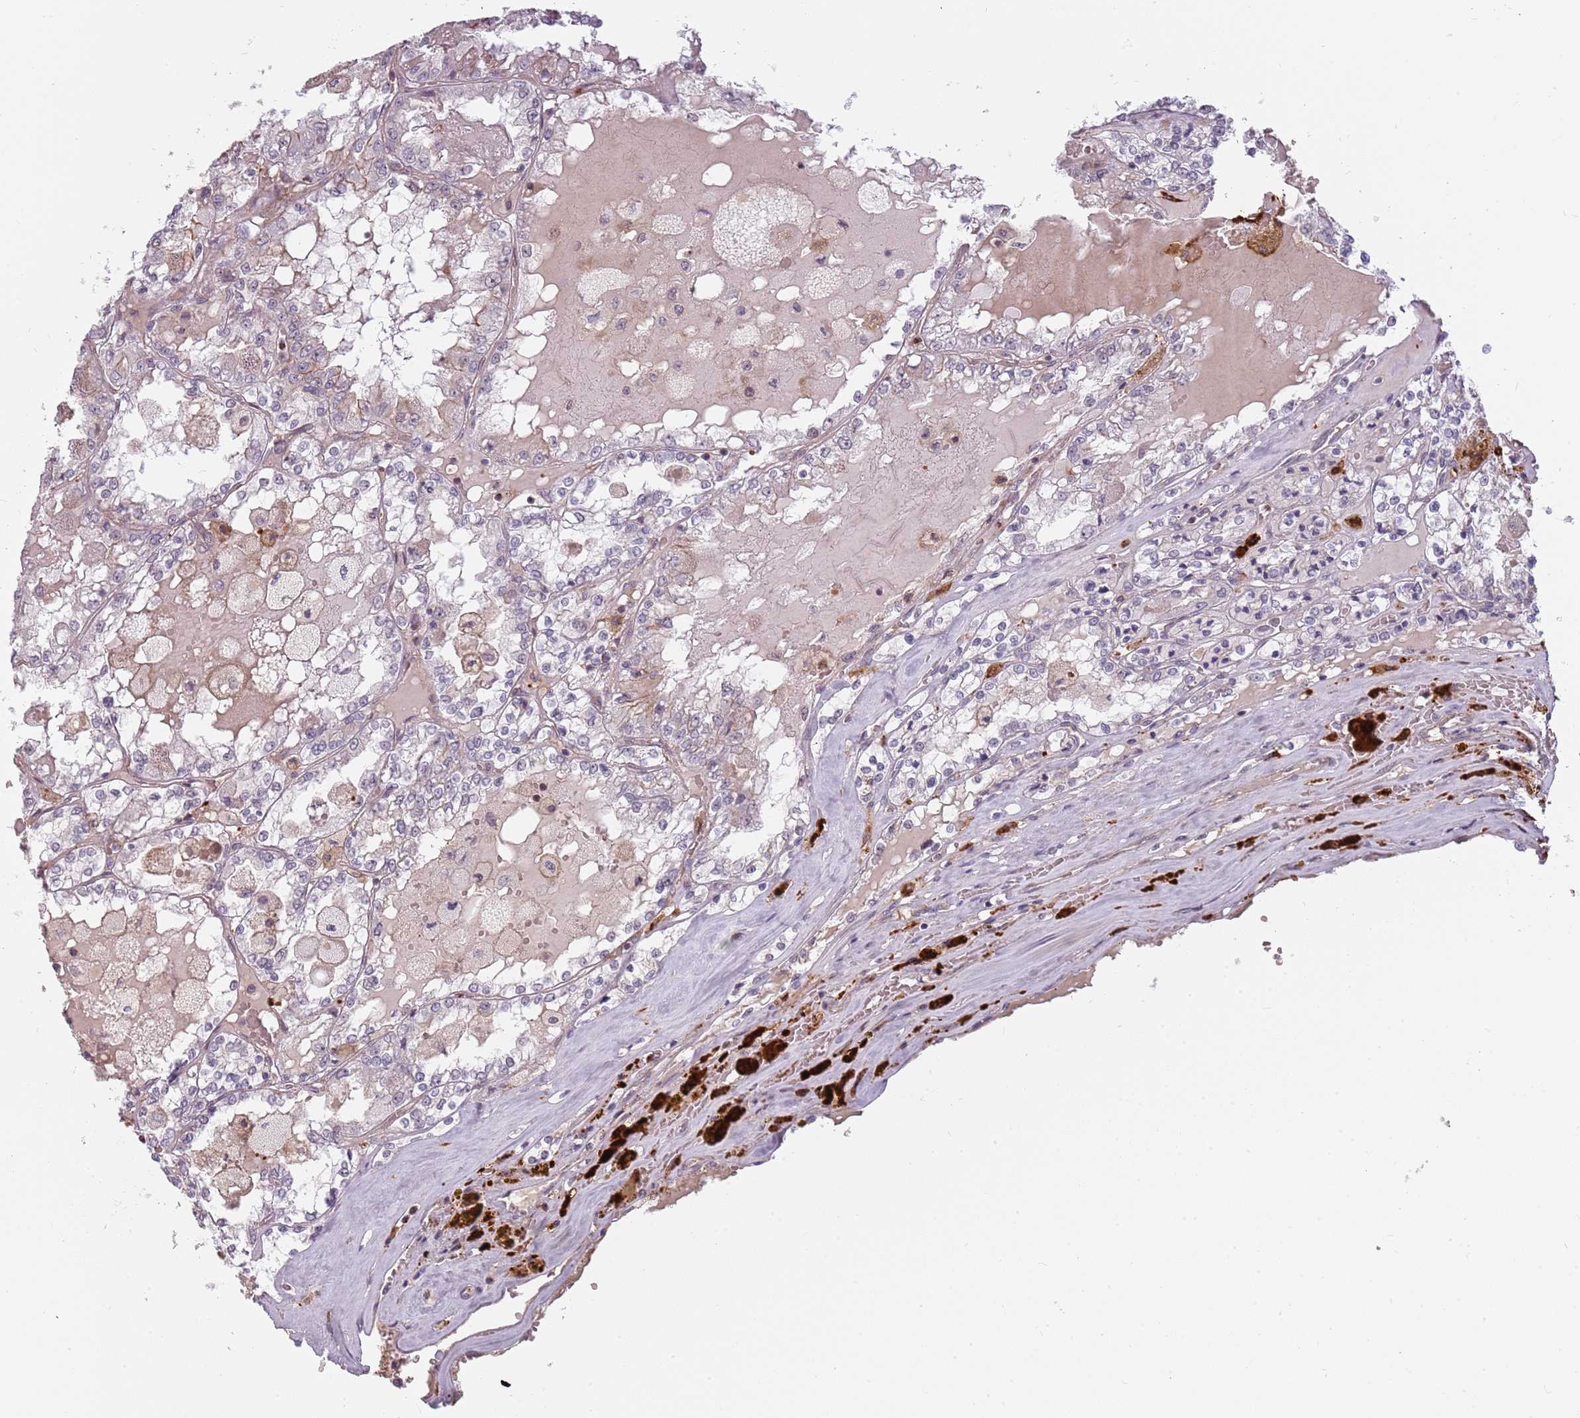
{"staining": {"intensity": "negative", "quantity": "none", "location": "none"}, "tissue": "renal cancer", "cell_type": "Tumor cells", "image_type": "cancer", "snomed": [{"axis": "morphology", "description": "Adenocarcinoma, NOS"}, {"axis": "topography", "description": "Kidney"}], "caption": "A histopathology image of human renal adenocarcinoma is negative for staining in tumor cells.", "gene": "PPP1R14C", "patient": {"sex": "female", "age": 56}}